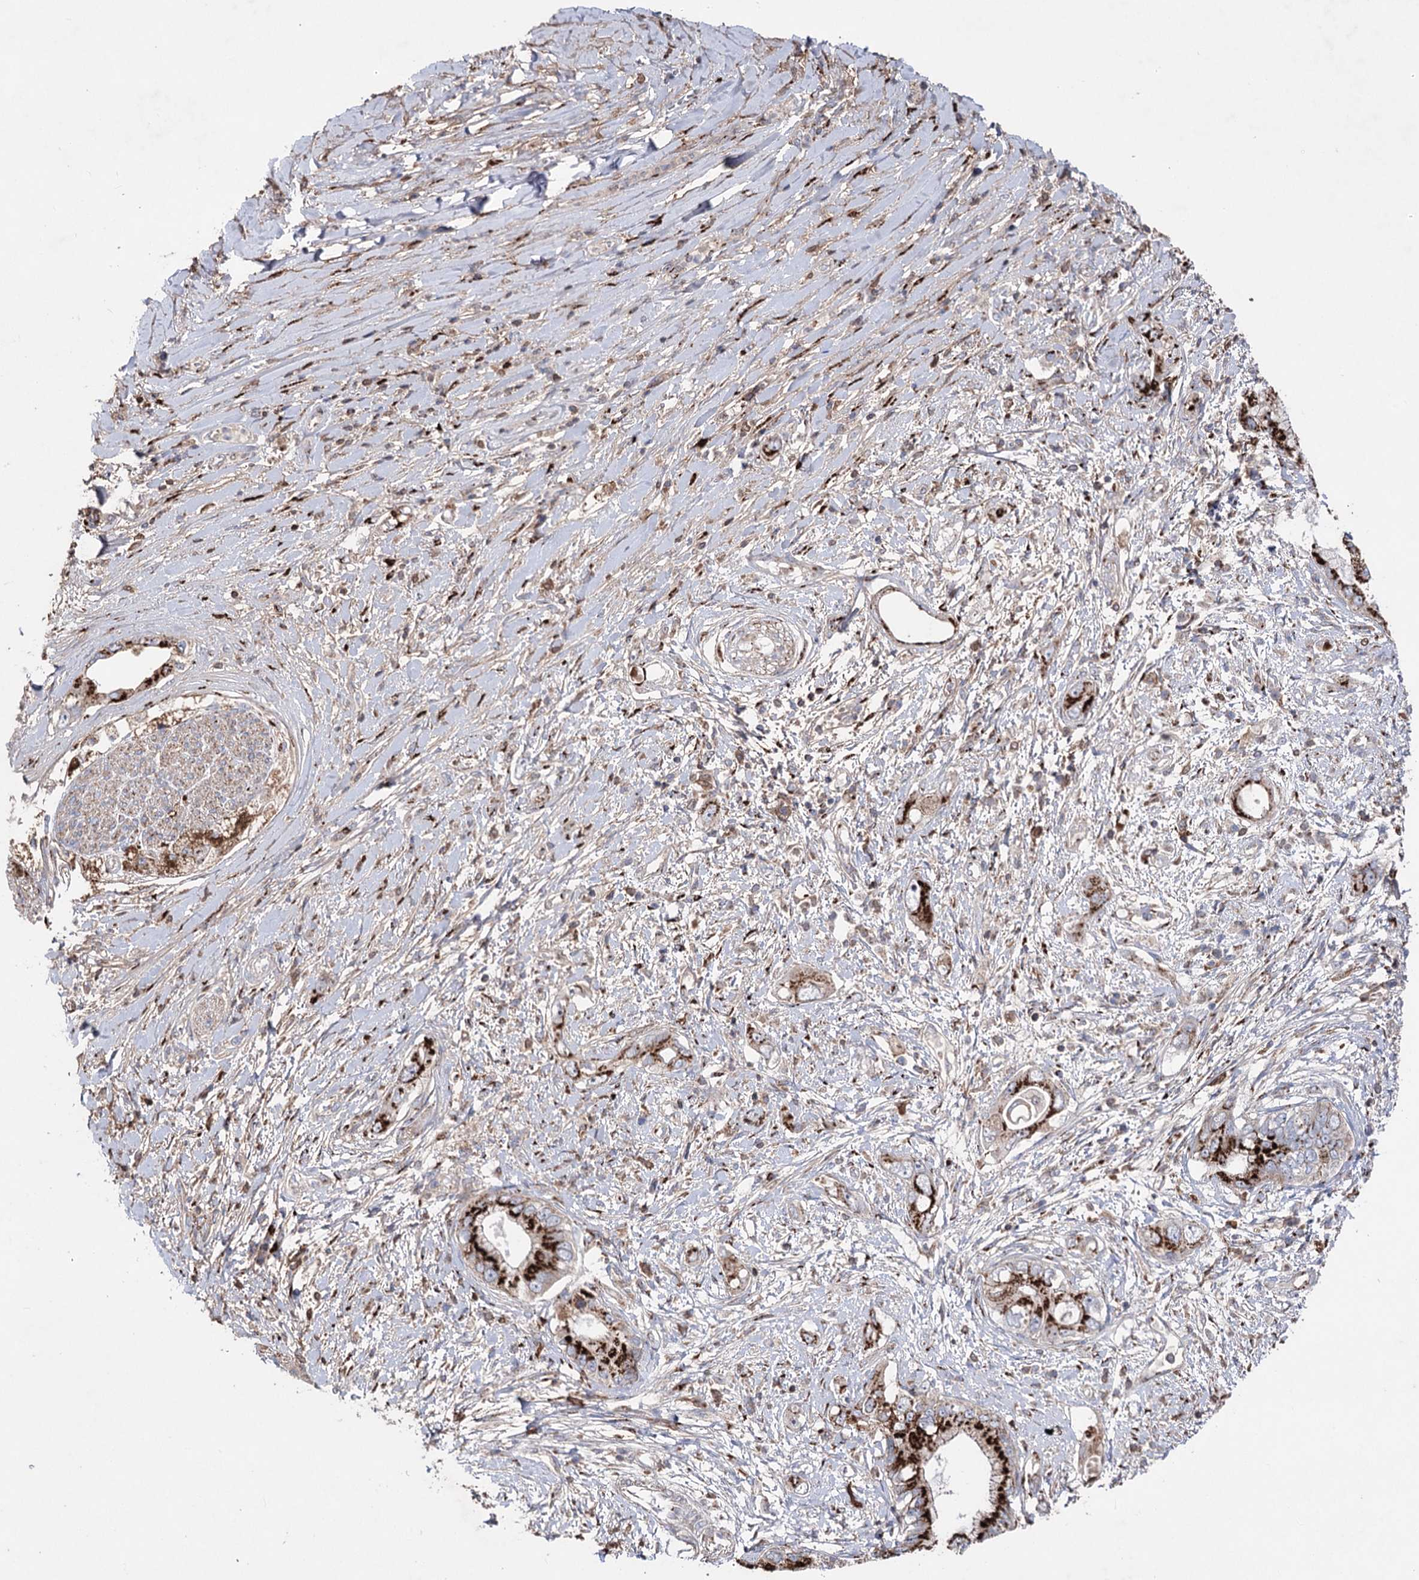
{"staining": {"intensity": "strong", "quantity": ">75%", "location": "cytoplasmic/membranous"}, "tissue": "pancreatic cancer", "cell_type": "Tumor cells", "image_type": "cancer", "snomed": [{"axis": "morphology", "description": "Inflammation, NOS"}, {"axis": "morphology", "description": "Adenocarcinoma, NOS"}, {"axis": "topography", "description": "Pancreas"}], "caption": "Strong cytoplasmic/membranous protein expression is seen in approximately >75% of tumor cells in adenocarcinoma (pancreatic).", "gene": "ARHGAP20", "patient": {"sex": "female", "age": 56}}